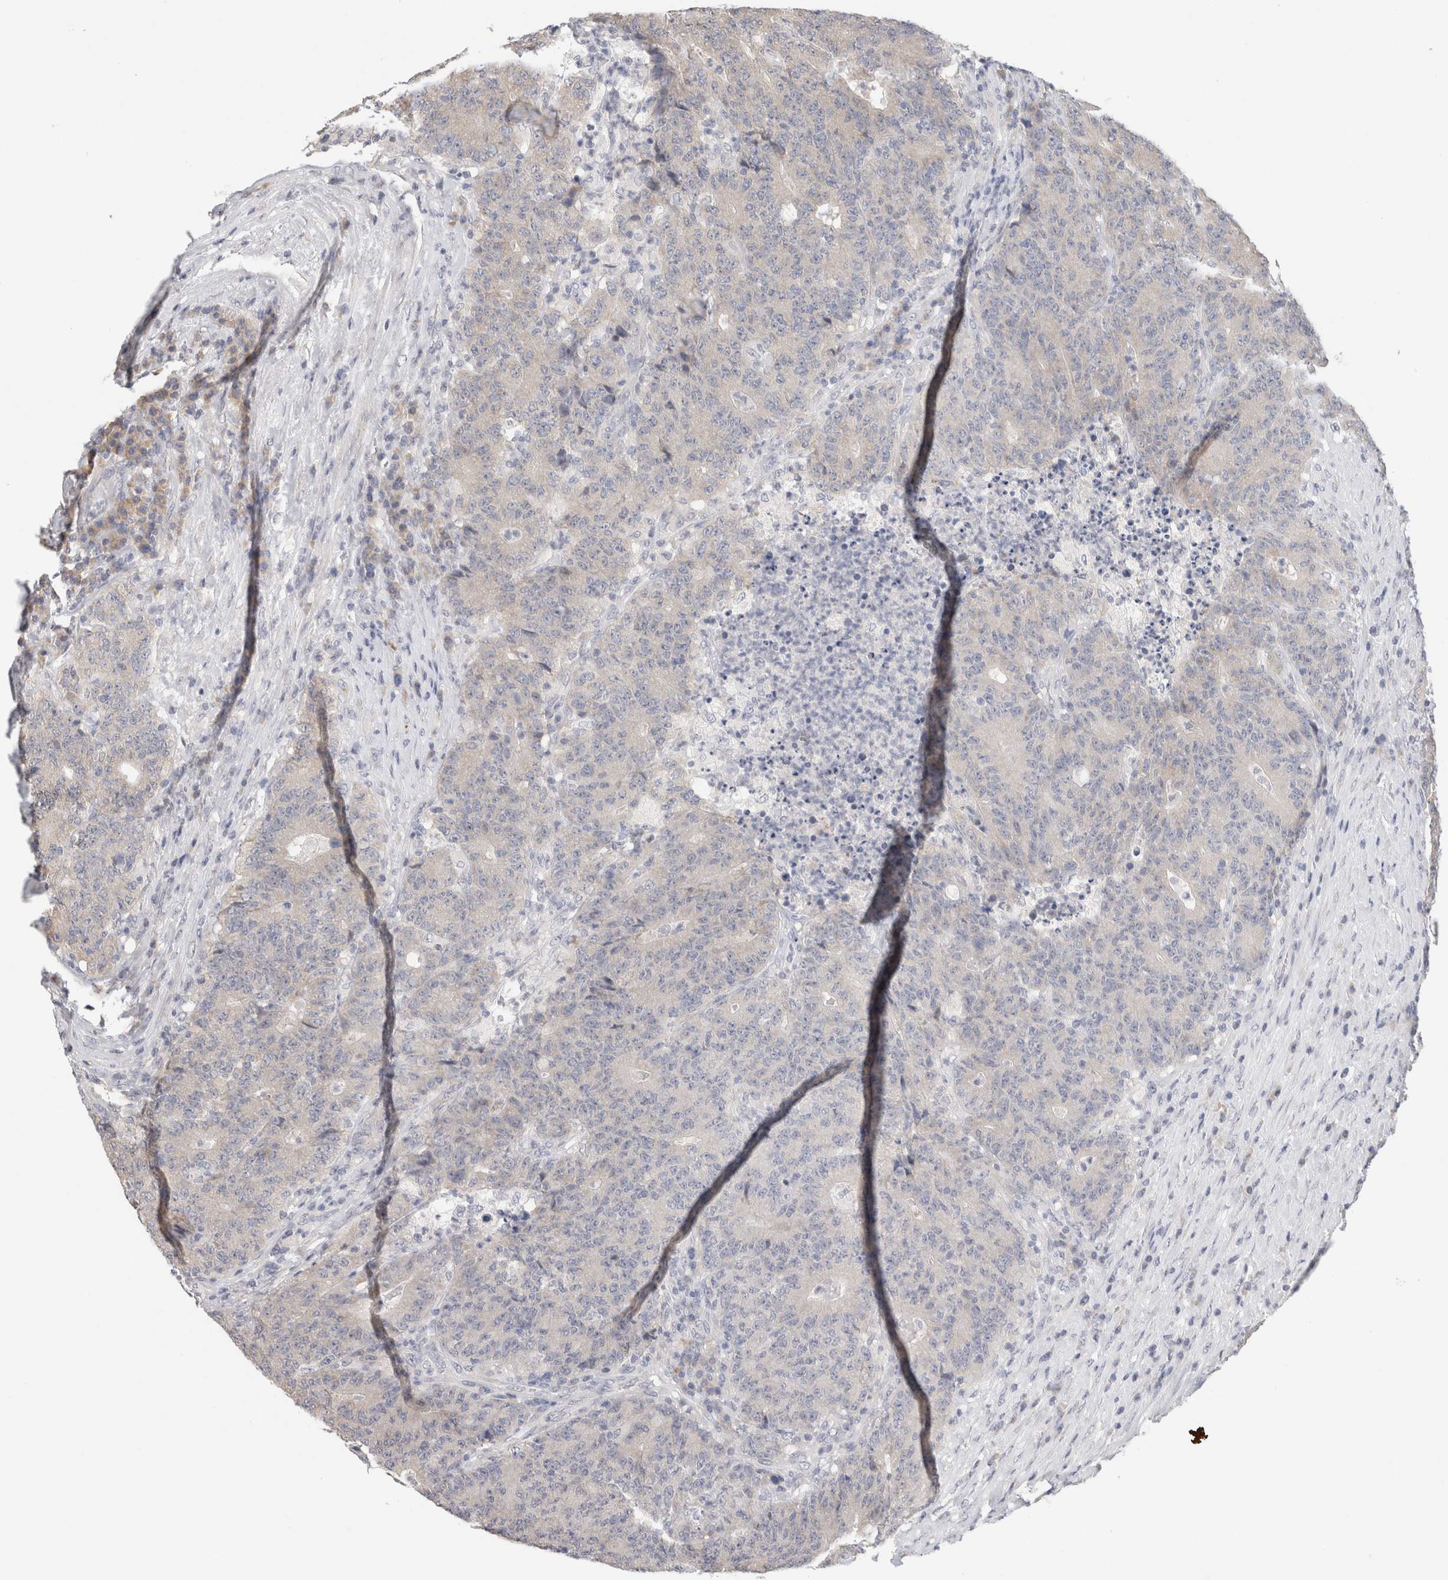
{"staining": {"intensity": "negative", "quantity": "none", "location": "none"}, "tissue": "colorectal cancer", "cell_type": "Tumor cells", "image_type": "cancer", "snomed": [{"axis": "morphology", "description": "Normal tissue, NOS"}, {"axis": "morphology", "description": "Adenocarcinoma, NOS"}, {"axis": "topography", "description": "Colon"}], "caption": "This is an immunohistochemistry (IHC) histopathology image of human colorectal cancer. There is no positivity in tumor cells.", "gene": "CHRM4", "patient": {"sex": "female", "age": 75}}